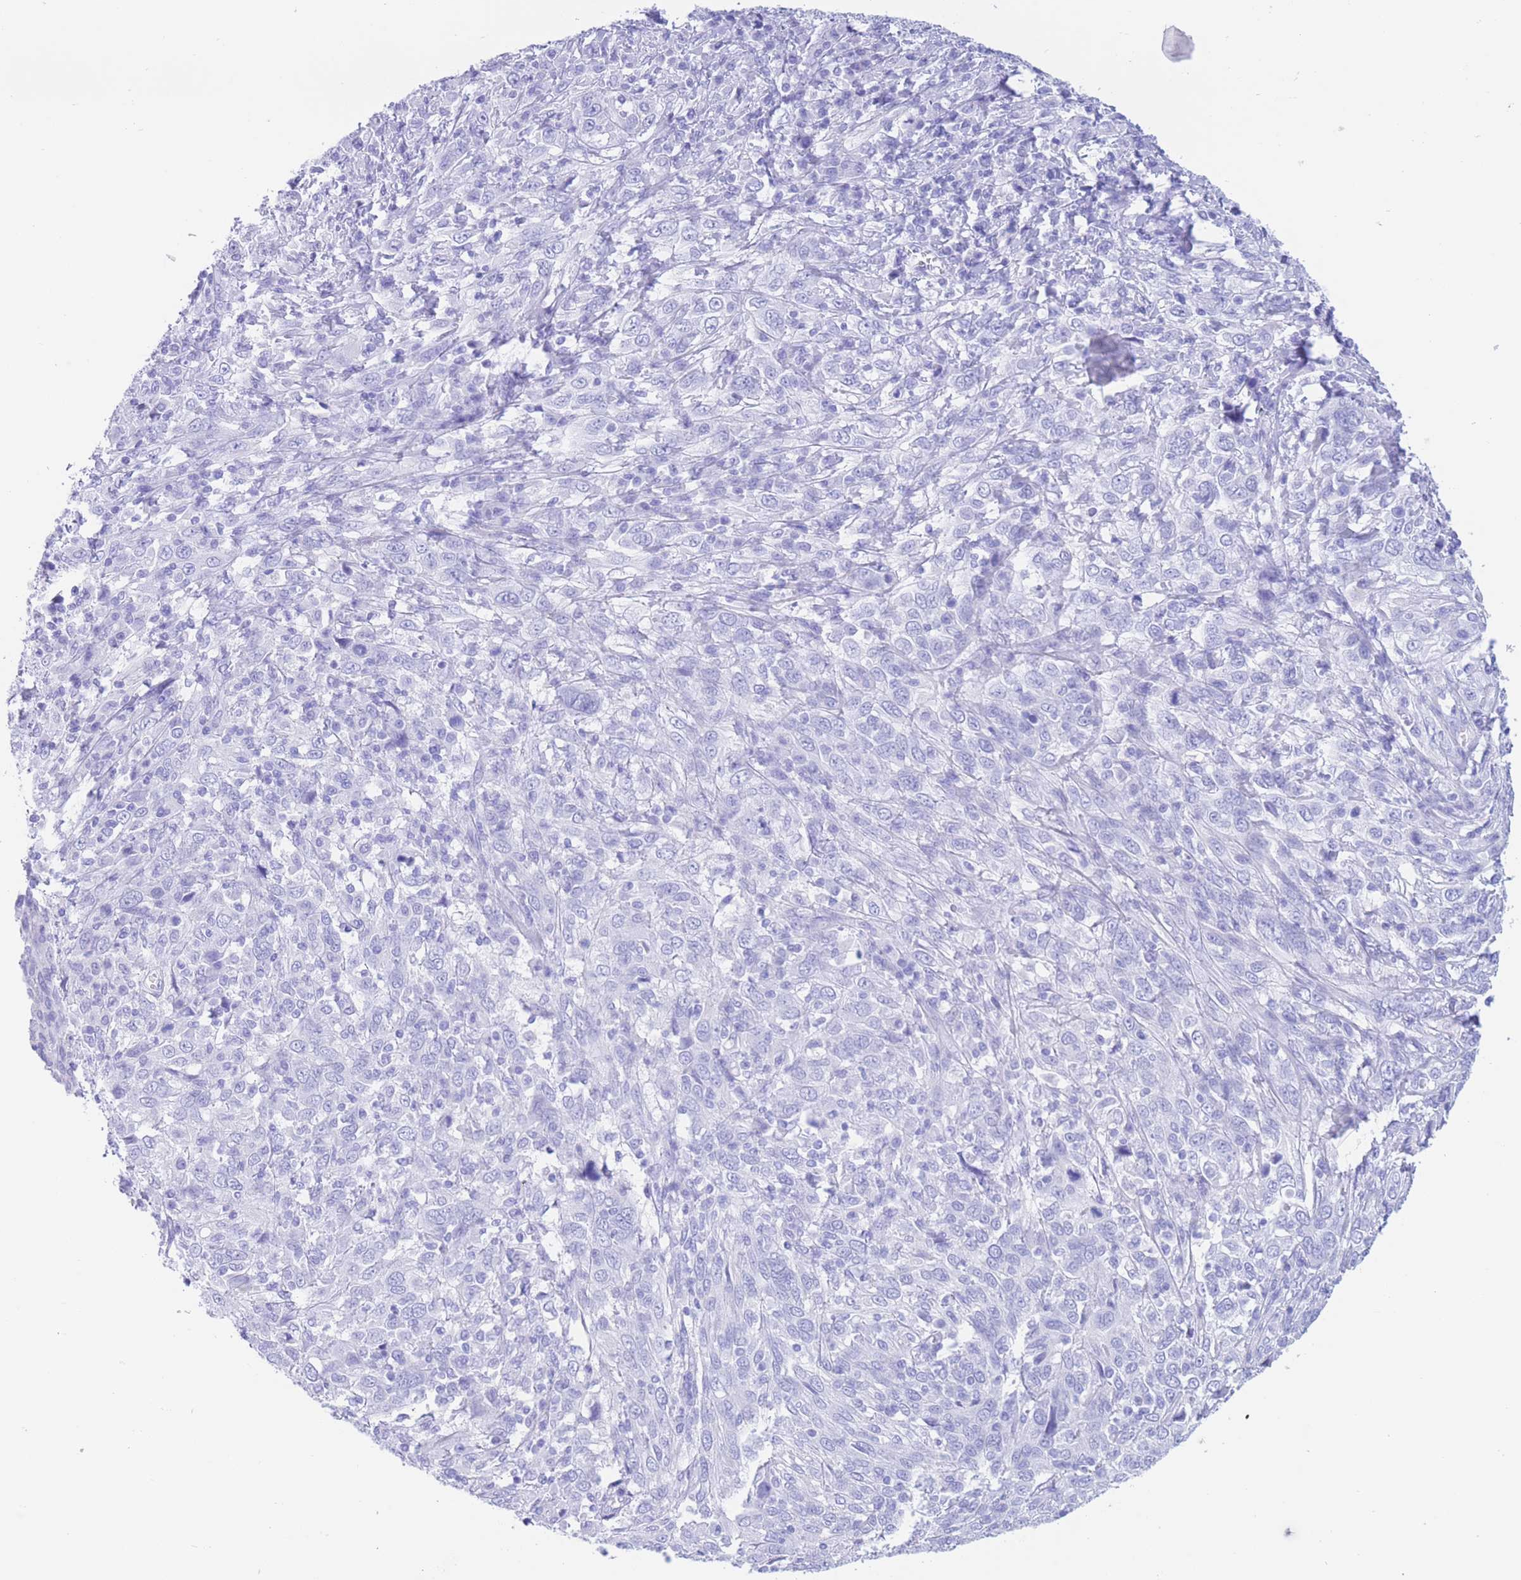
{"staining": {"intensity": "negative", "quantity": "none", "location": "none"}, "tissue": "cervical cancer", "cell_type": "Tumor cells", "image_type": "cancer", "snomed": [{"axis": "morphology", "description": "Squamous cell carcinoma, NOS"}, {"axis": "topography", "description": "Cervix"}], "caption": "Tumor cells are negative for protein expression in human cervical cancer. (DAB (3,3'-diaminobenzidine) immunohistochemistry, high magnification).", "gene": "SLCO1B3", "patient": {"sex": "female", "age": 46}}